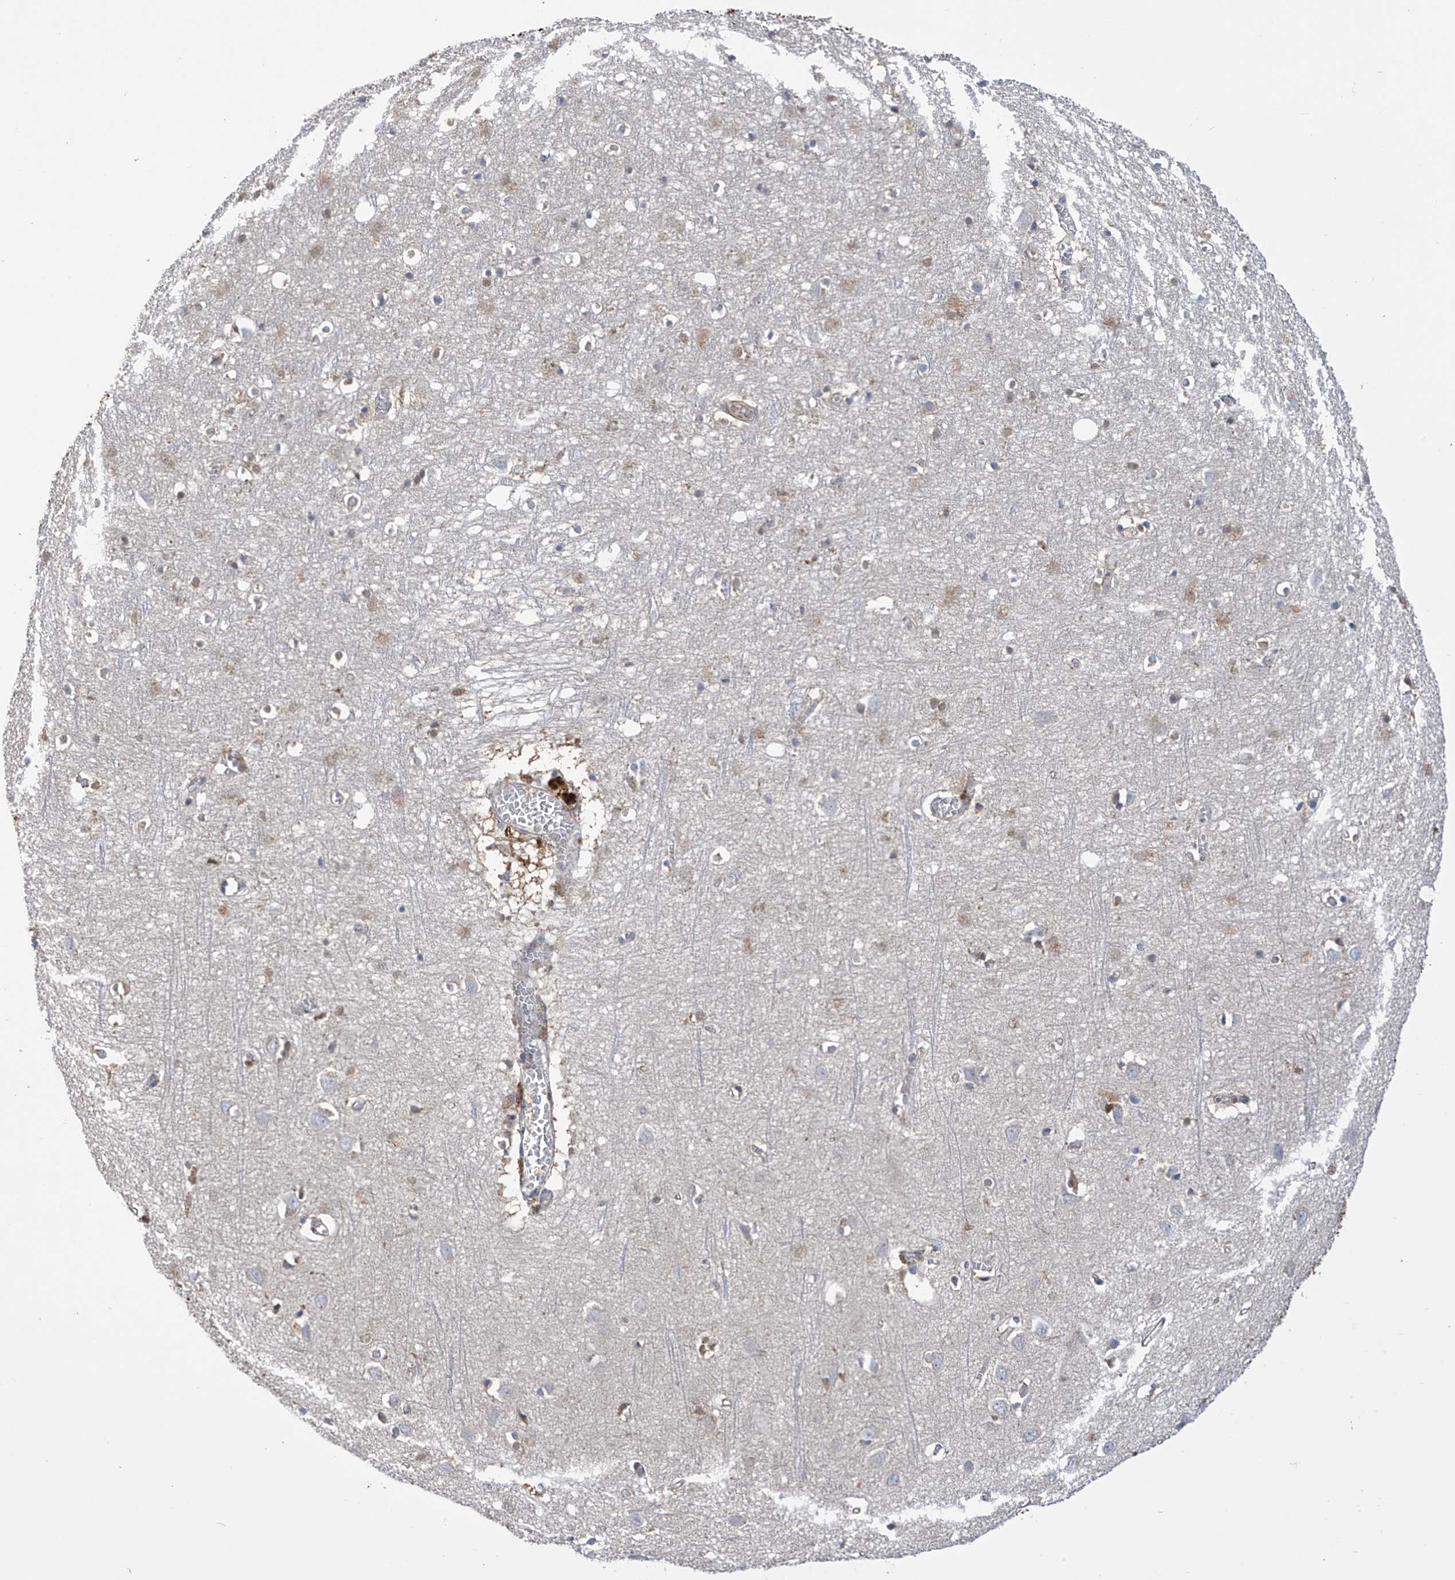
{"staining": {"intensity": "moderate", "quantity": "<25%", "location": "cytoplasmic/membranous"}, "tissue": "cerebral cortex", "cell_type": "Endothelial cells", "image_type": "normal", "snomed": [{"axis": "morphology", "description": "Normal tissue, NOS"}, {"axis": "topography", "description": "Cerebral cortex"}], "caption": "Moderate cytoplasmic/membranous positivity for a protein is seen in approximately <25% of endothelial cells of normal cerebral cortex using IHC.", "gene": "IDH1", "patient": {"sex": "female", "age": 64}}